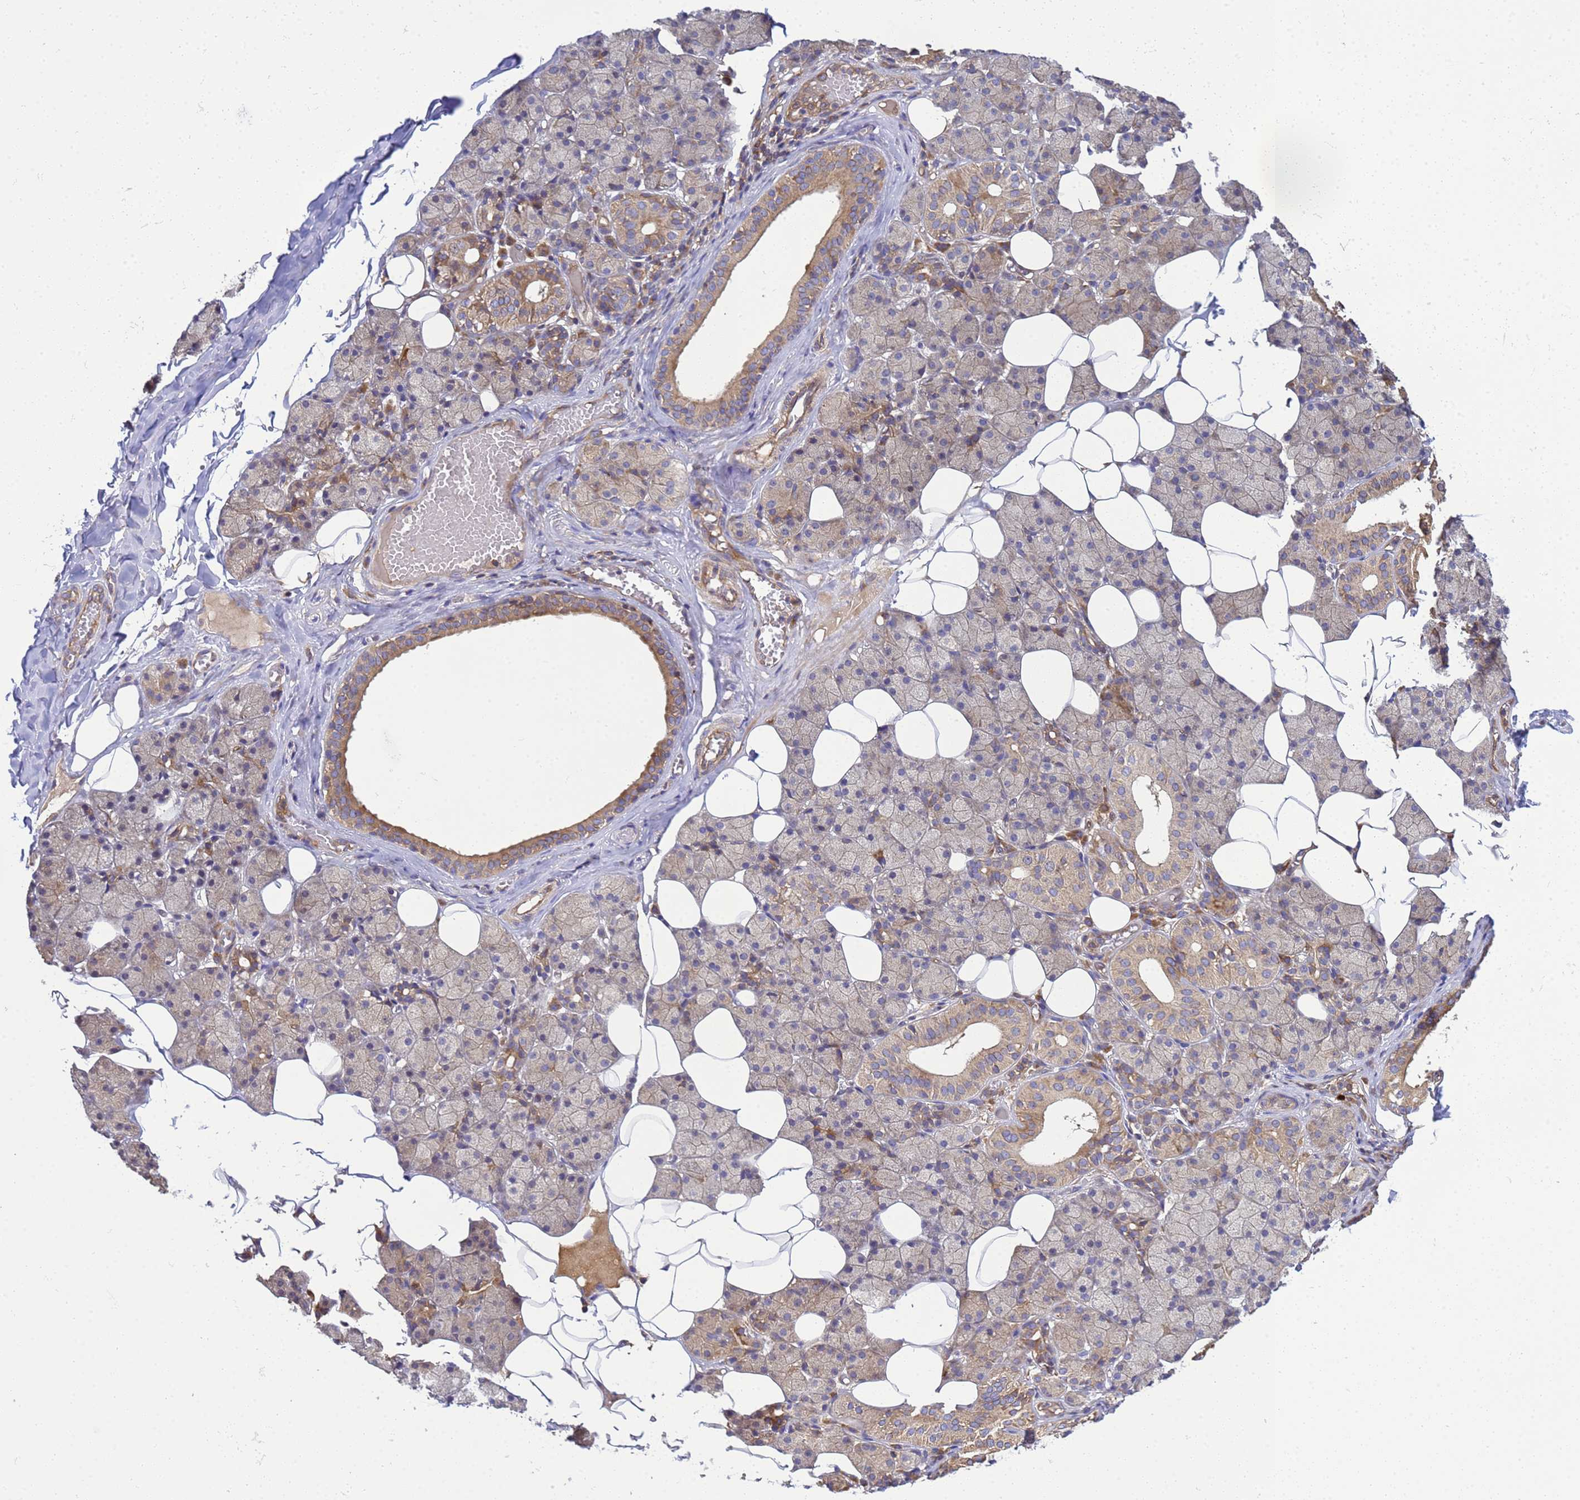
{"staining": {"intensity": "moderate", "quantity": "<25%", "location": "cytoplasmic/membranous"}, "tissue": "salivary gland", "cell_type": "Glandular cells", "image_type": "normal", "snomed": [{"axis": "morphology", "description": "Normal tissue, NOS"}, {"axis": "topography", "description": "Salivary gland"}], "caption": "The histopathology image displays a brown stain indicating the presence of a protein in the cytoplasmic/membranous of glandular cells in salivary gland.", "gene": "BECN1", "patient": {"sex": "female", "age": 33}}